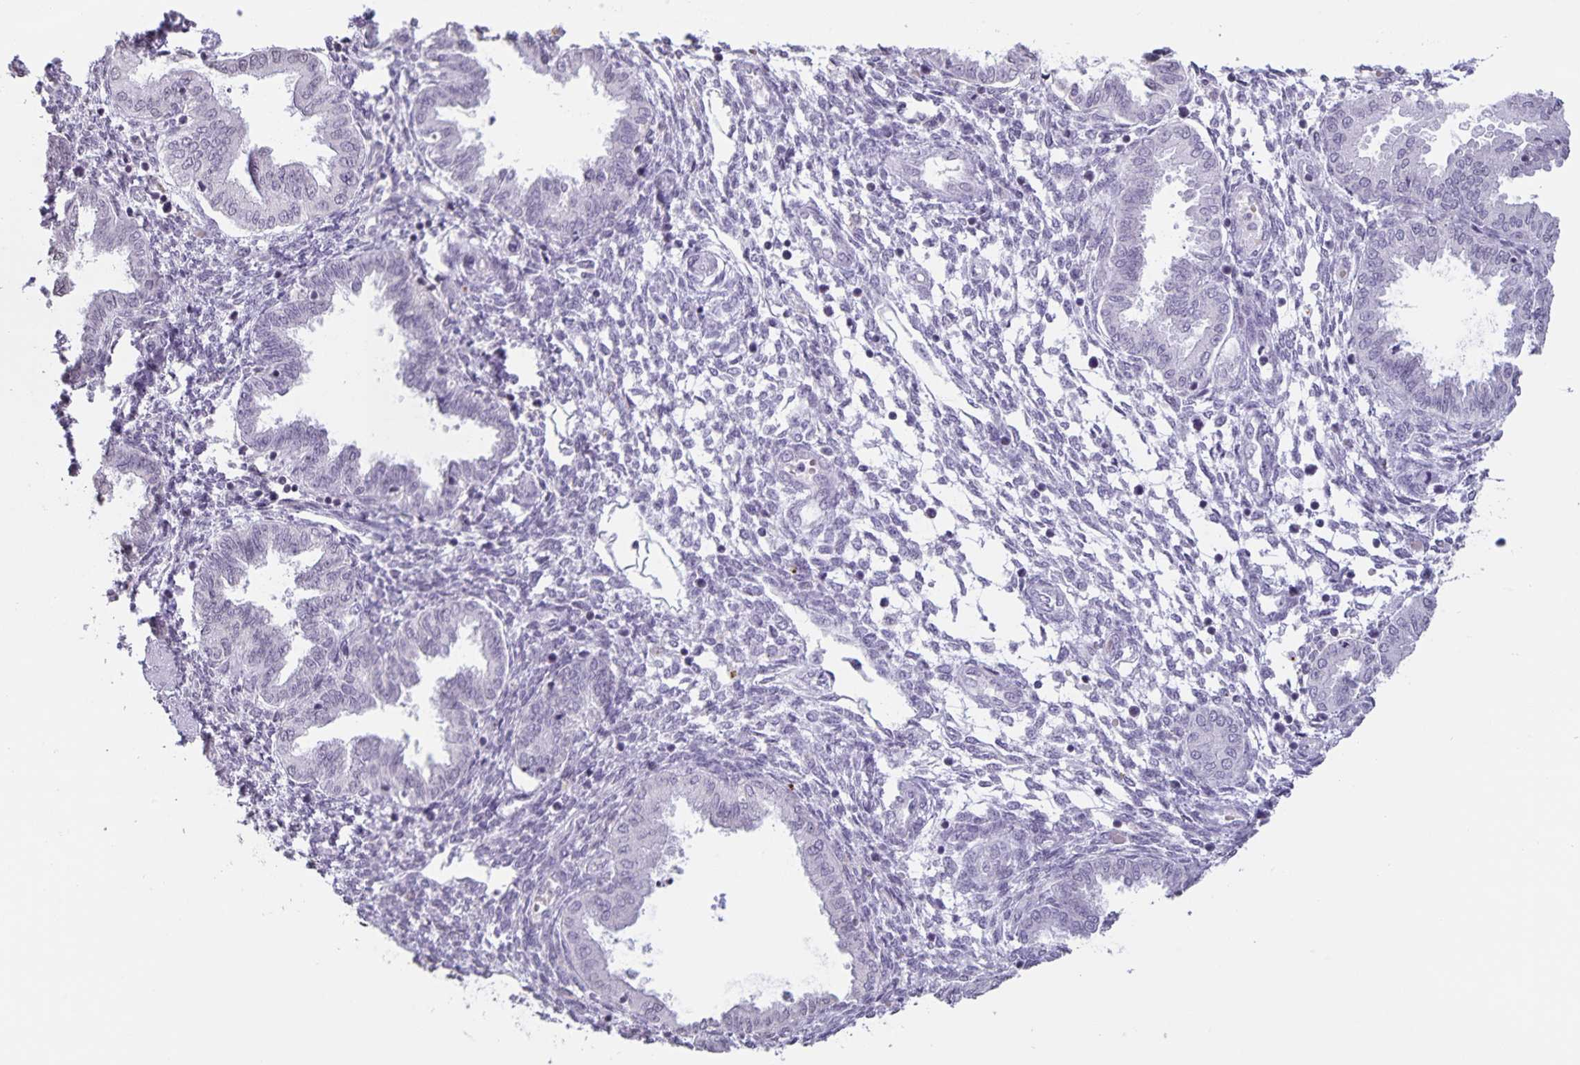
{"staining": {"intensity": "negative", "quantity": "none", "location": "none"}, "tissue": "endometrium", "cell_type": "Cells in endometrial stroma", "image_type": "normal", "snomed": [{"axis": "morphology", "description": "Normal tissue, NOS"}, {"axis": "topography", "description": "Endometrium"}], "caption": "Cells in endometrial stroma show no significant expression in unremarkable endometrium. (DAB (3,3'-diaminobenzidine) IHC, high magnification).", "gene": "AQP4", "patient": {"sex": "female", "age": 33}}